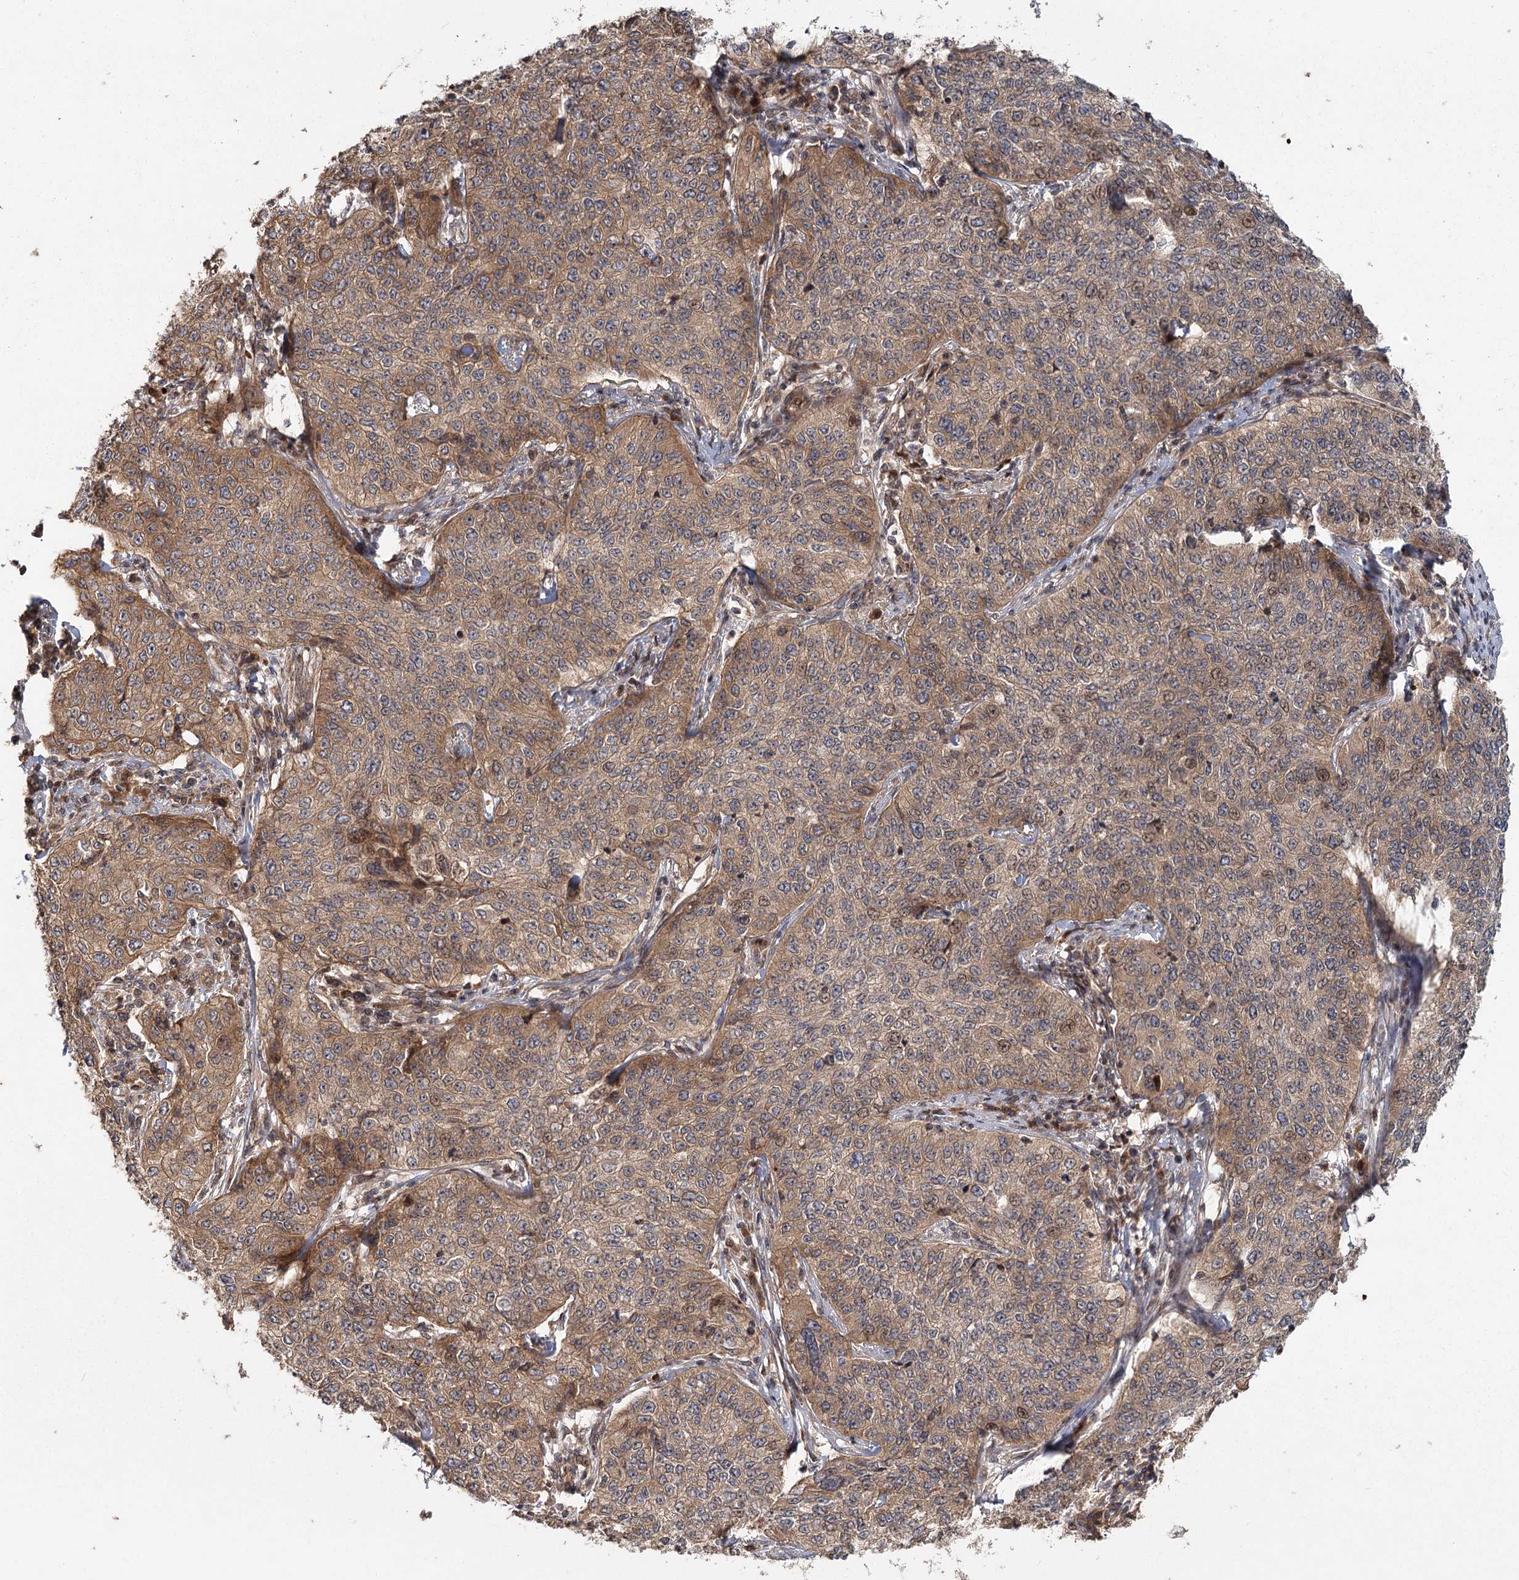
{"staining": {"intensity": "moderate", "quantity": "25%-75%", "location": "cytoplasmic/membranous"}, "tissue": "cervical cancer", "cell_type": "Tumor cells", "image_type": "cancer", "snomed": [{"axis": "morphology", "description": "Squamous cell carcinoma, NOS"}, {"axis": "topography", "description": "Cervix"}], "caption": "Cervical cancer tissue displays moderate cytoplasmic/membranous positivity in approximately 25%-75% of tumor cells (DAB IHC, brown staining for protein, blue staining for nuclei).", "gene": "RAPGEF6", "patient": {"sex": "female", "age": 35}}